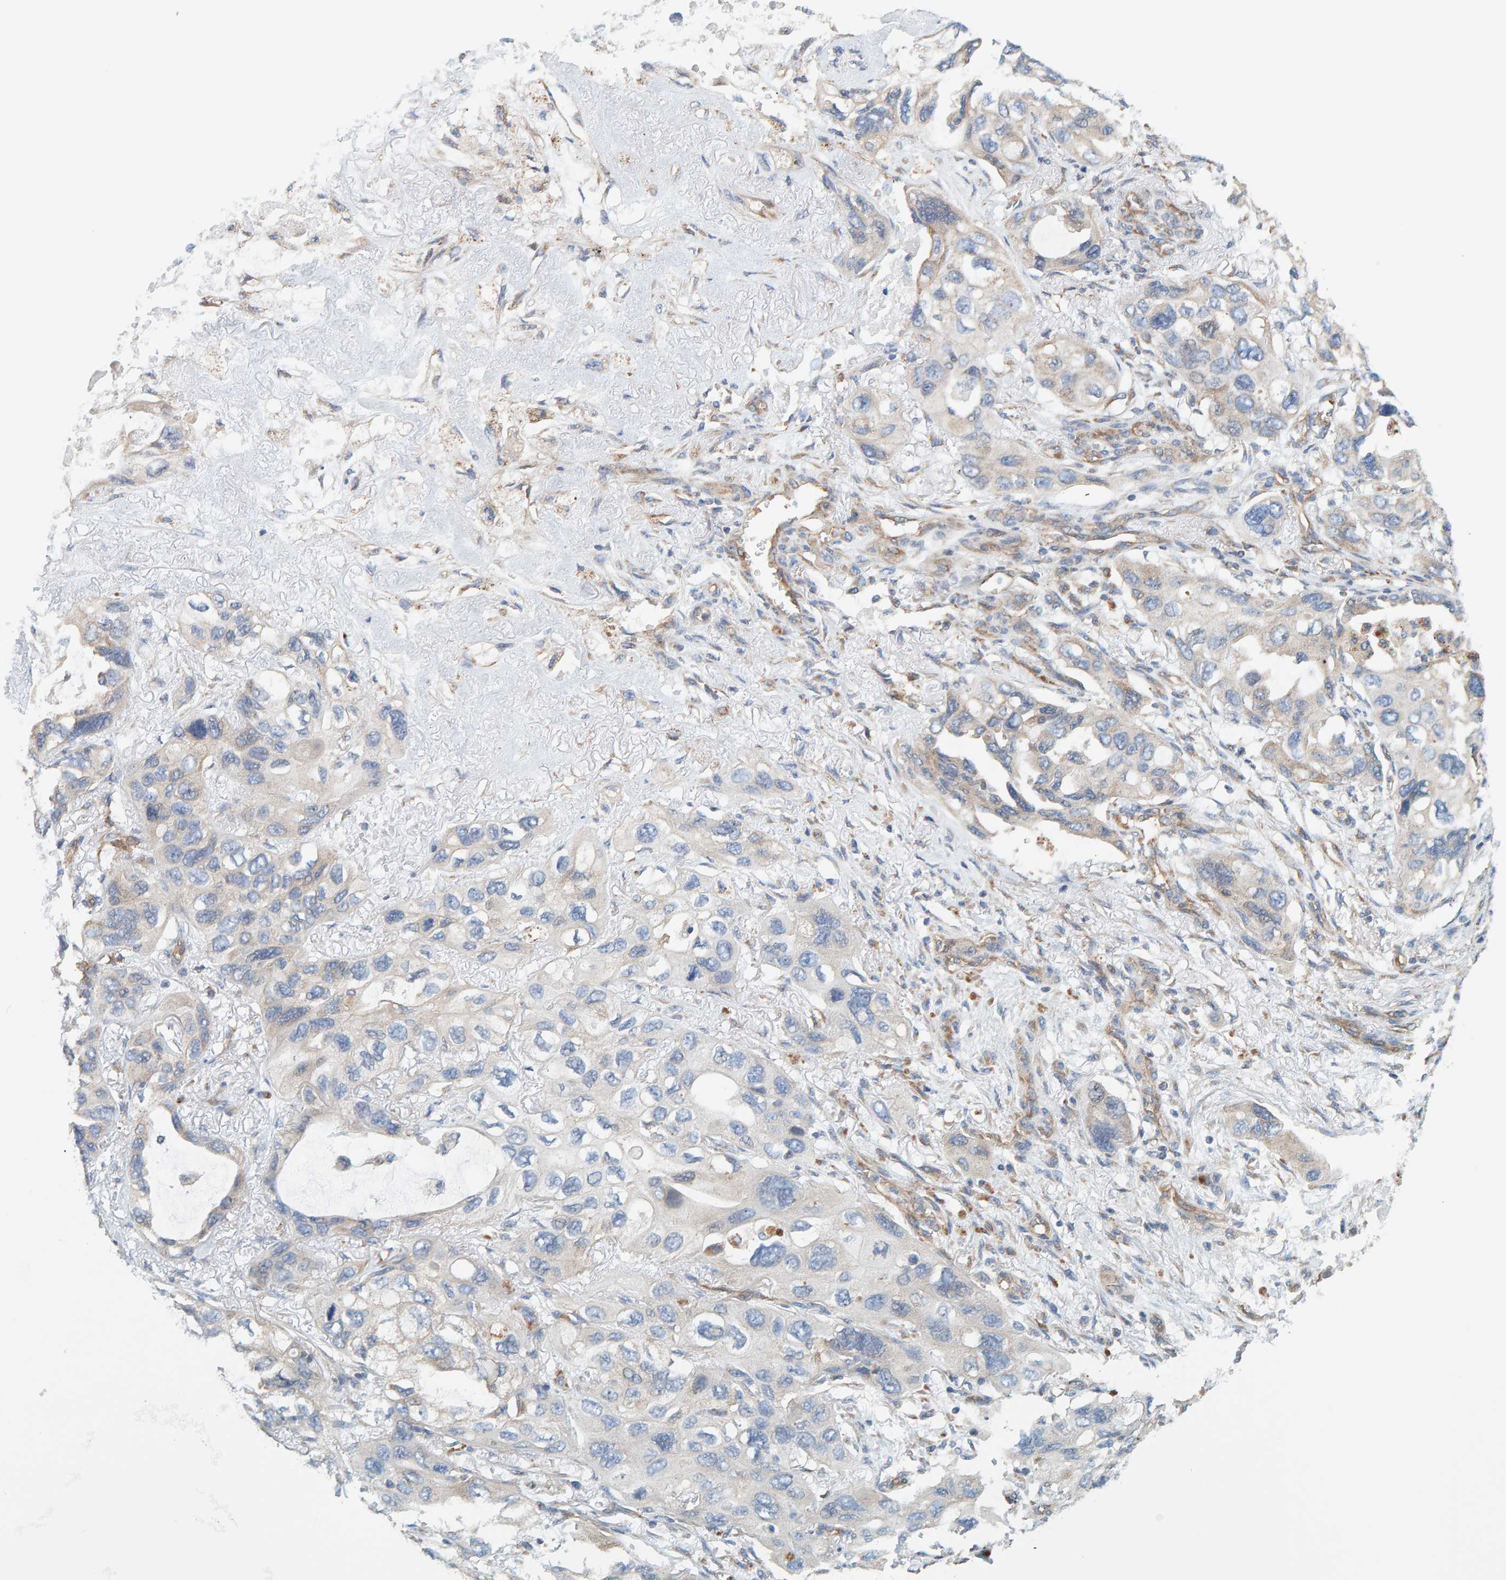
{"staining": {"intensity": "weak", "quantity": "<25%", "location": "cytoplasmic/membranous"}, "tissue": "lung cancer", "cell_type": "Tumor cells", "image_type": "cancer", "snomed": [{"axis": "morphology", "description": "Squamous cell carcinoma, NOS"}, {"axis": "topography", "description": "Lung"}], "caption": "The micrograph shows no significant expression in tumor cells of lung squamous cell carcinoma.", "gene": "PRKD2", "patient": {"sex": "female", "age": 73}}